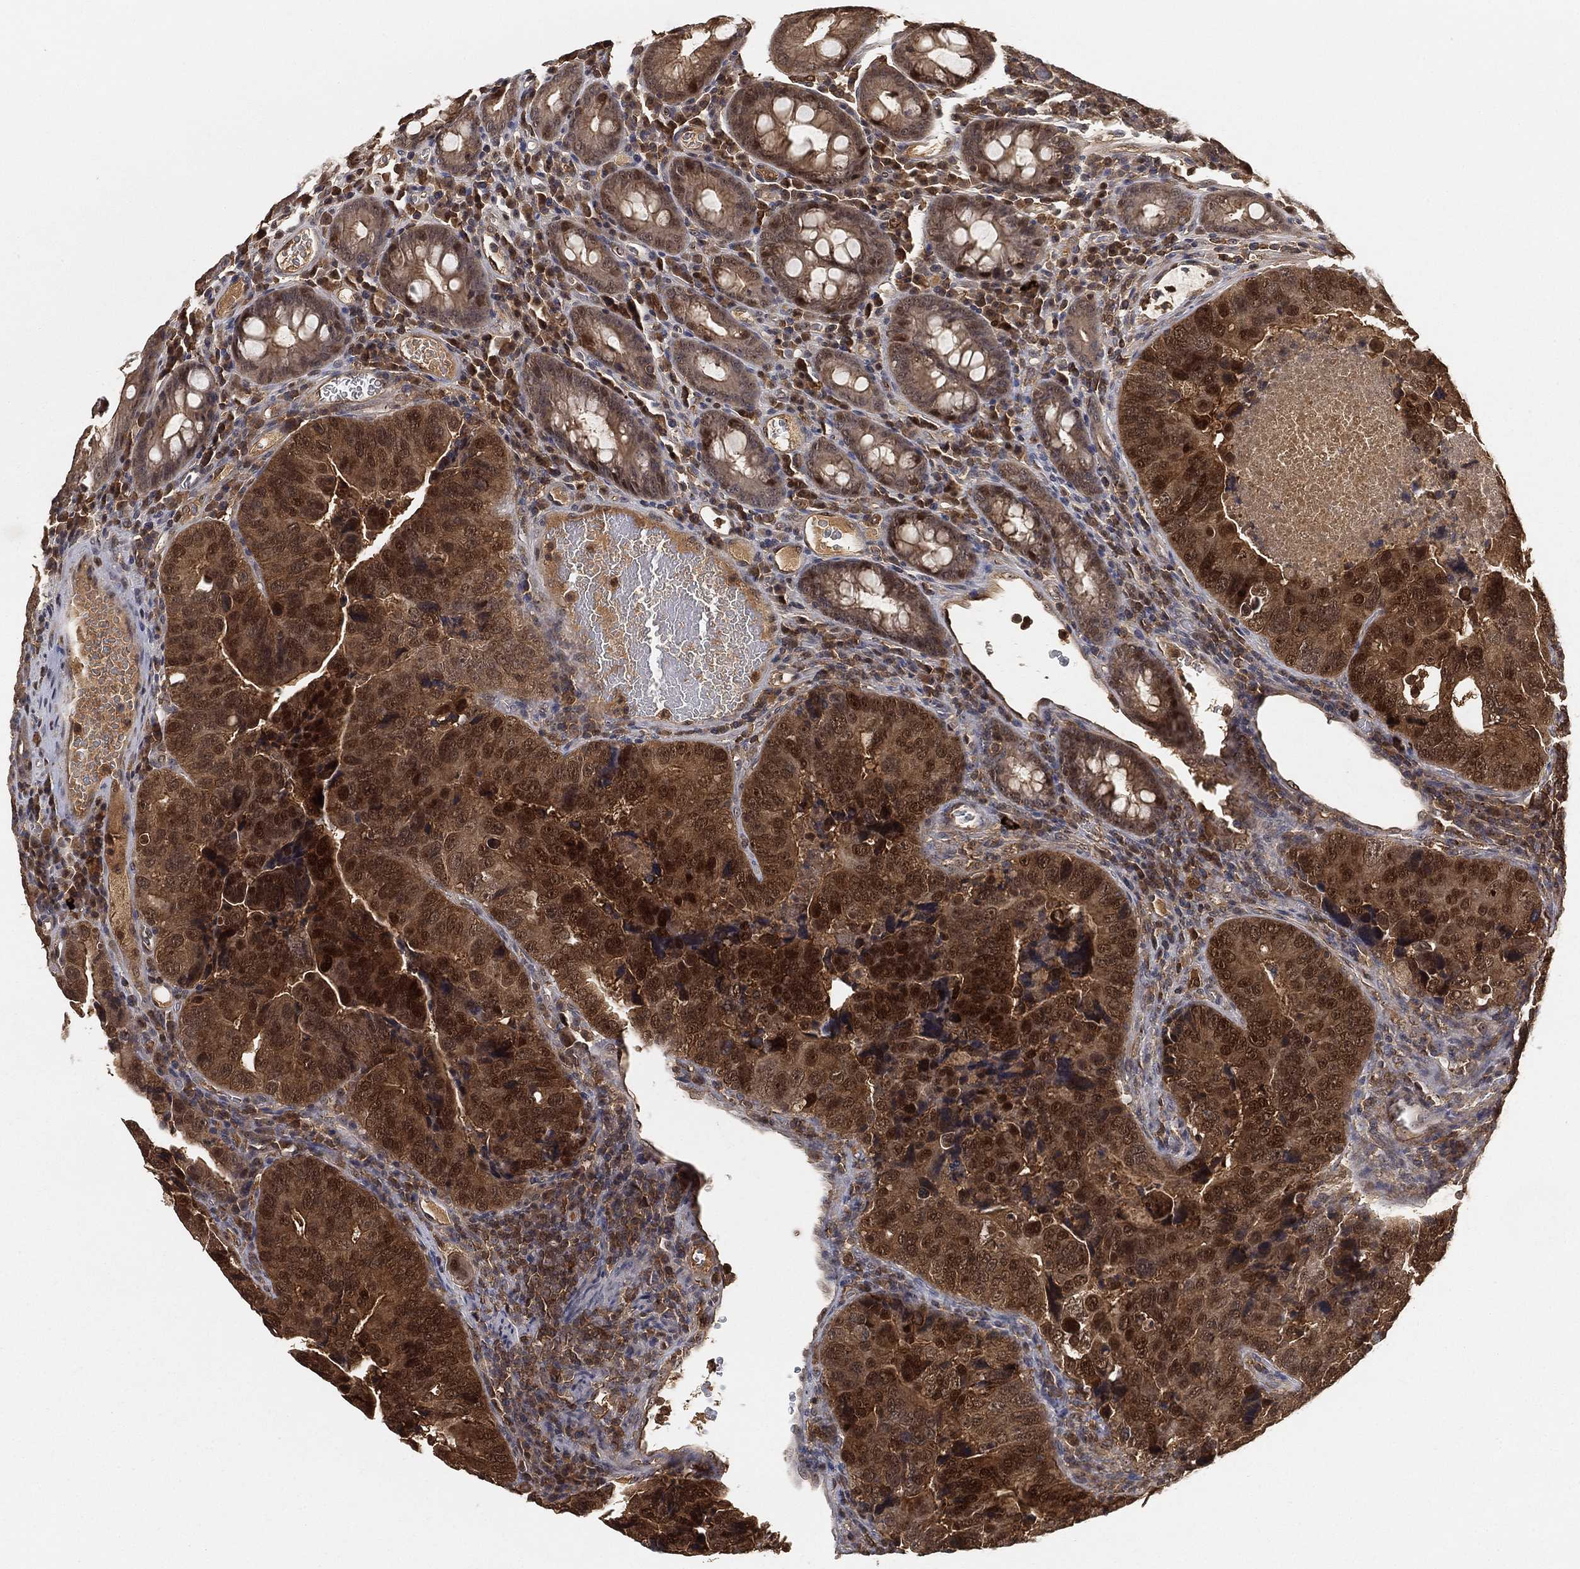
{"staining": {"intensity": "strong", "quantity": "25%-75%", "location": "cytoplasmic/membranous"}, "tissue": "colorectal cancer", "cell_type": "Tumor cells", "image_type": "cancer", "snomed": [{"axis": "morphology", "description": "Adenocarcinoma, NOS"}, {"axis": "topography", "description": "Colon"}], "caption": "An immunohistochemistry photomicrograph of neoplastic tissue is shown. Protein staining in brown labels strong cytoplasmic/membranous positivity in colorectal cancer (adenocarcinoma) within tumor cells.", "gene": "CRYL1", "patient": {"sex": "female", "age": 72}}